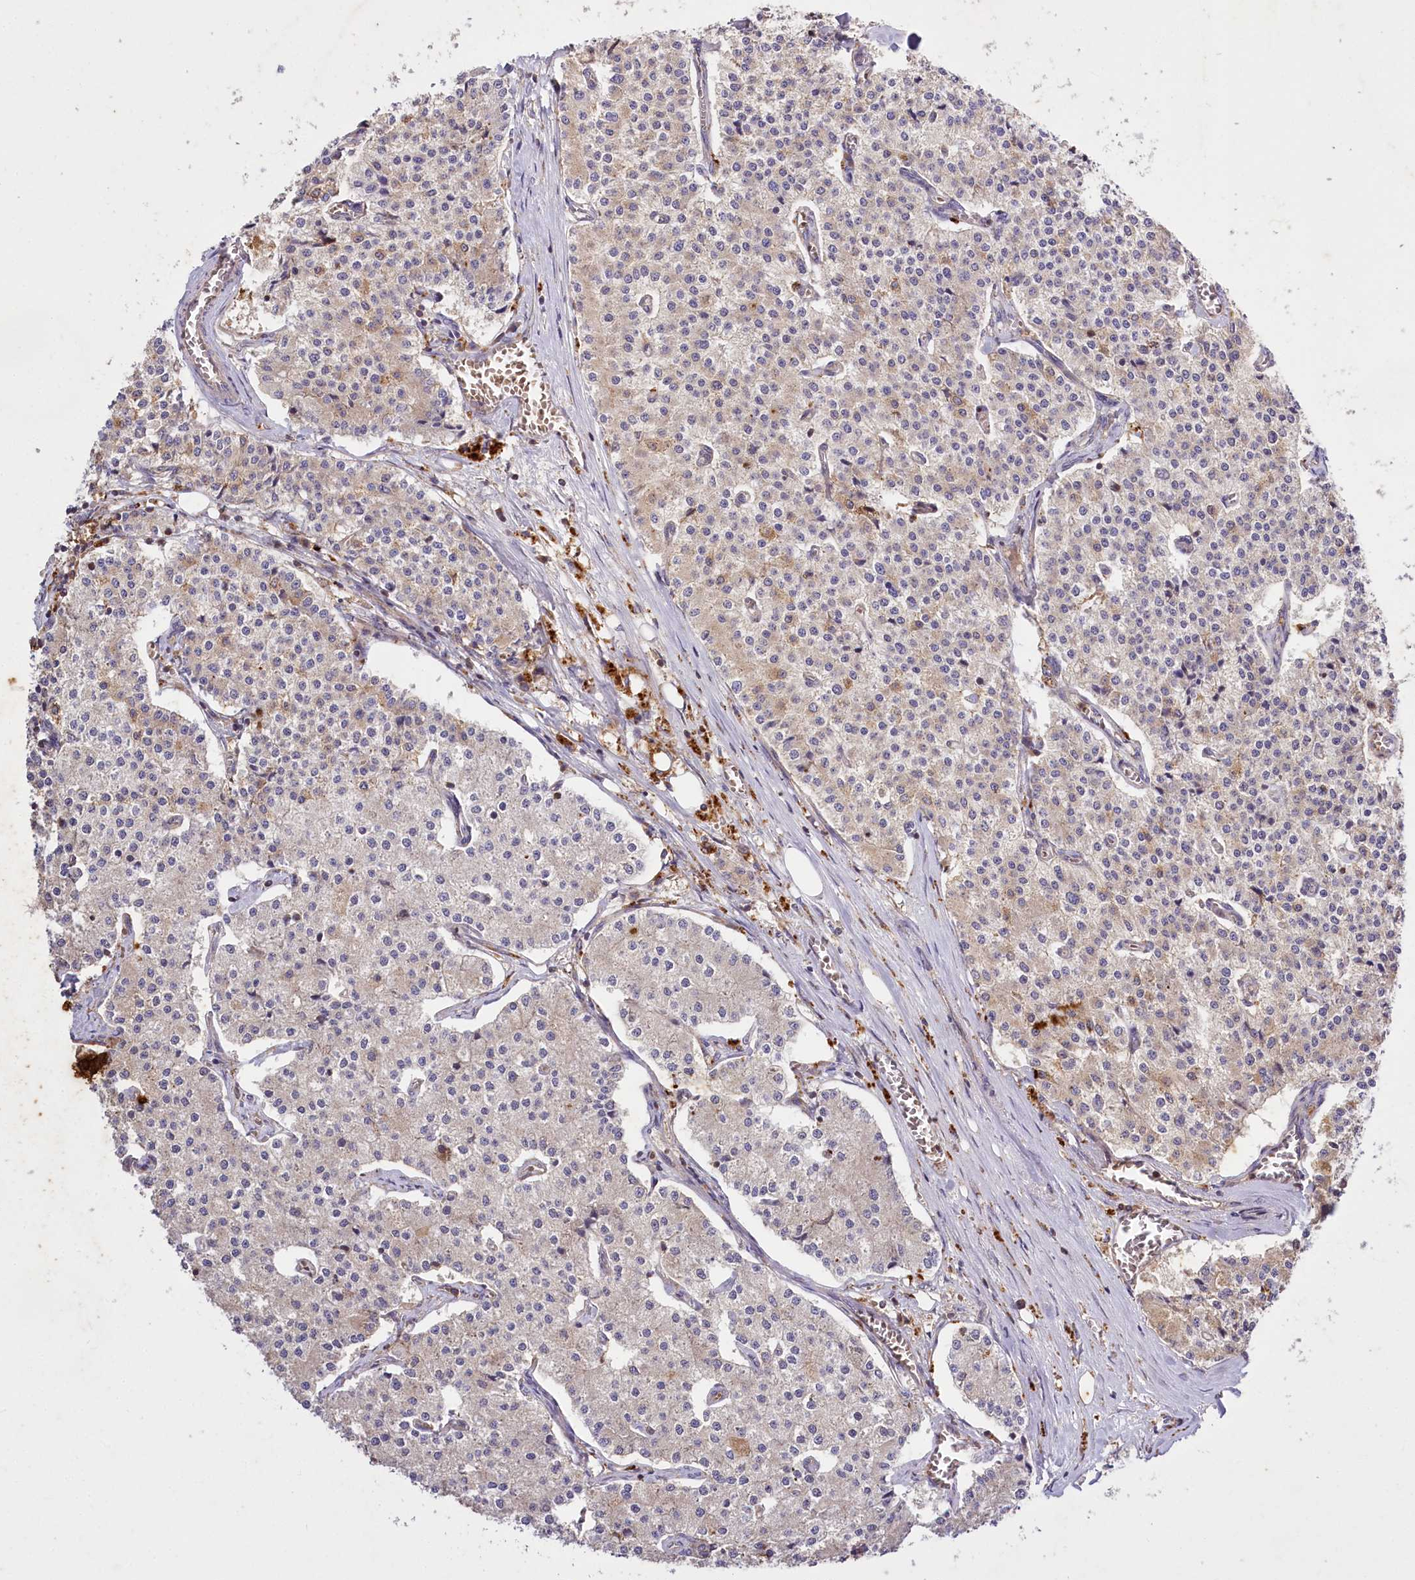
{"staining": {"intensity": "weak", "quantity": "<25%", "location": "cytoplasmic/membranous"}, "tissue": "carcinoid", "cell_type": "Tumor cells", "image_type": "cancer", "snomed": [{"axis": "morphology", "description": "Carcinoid, malignant, NOS"}, {"axis": "topography", "description": "Colon"}], "caption": "Immunohistochemical staining of human carcinoid demonstrates no significant positivity in tumor cells.", "gene": "CARD19", "patient": {"sex": "female", "age": 52}}